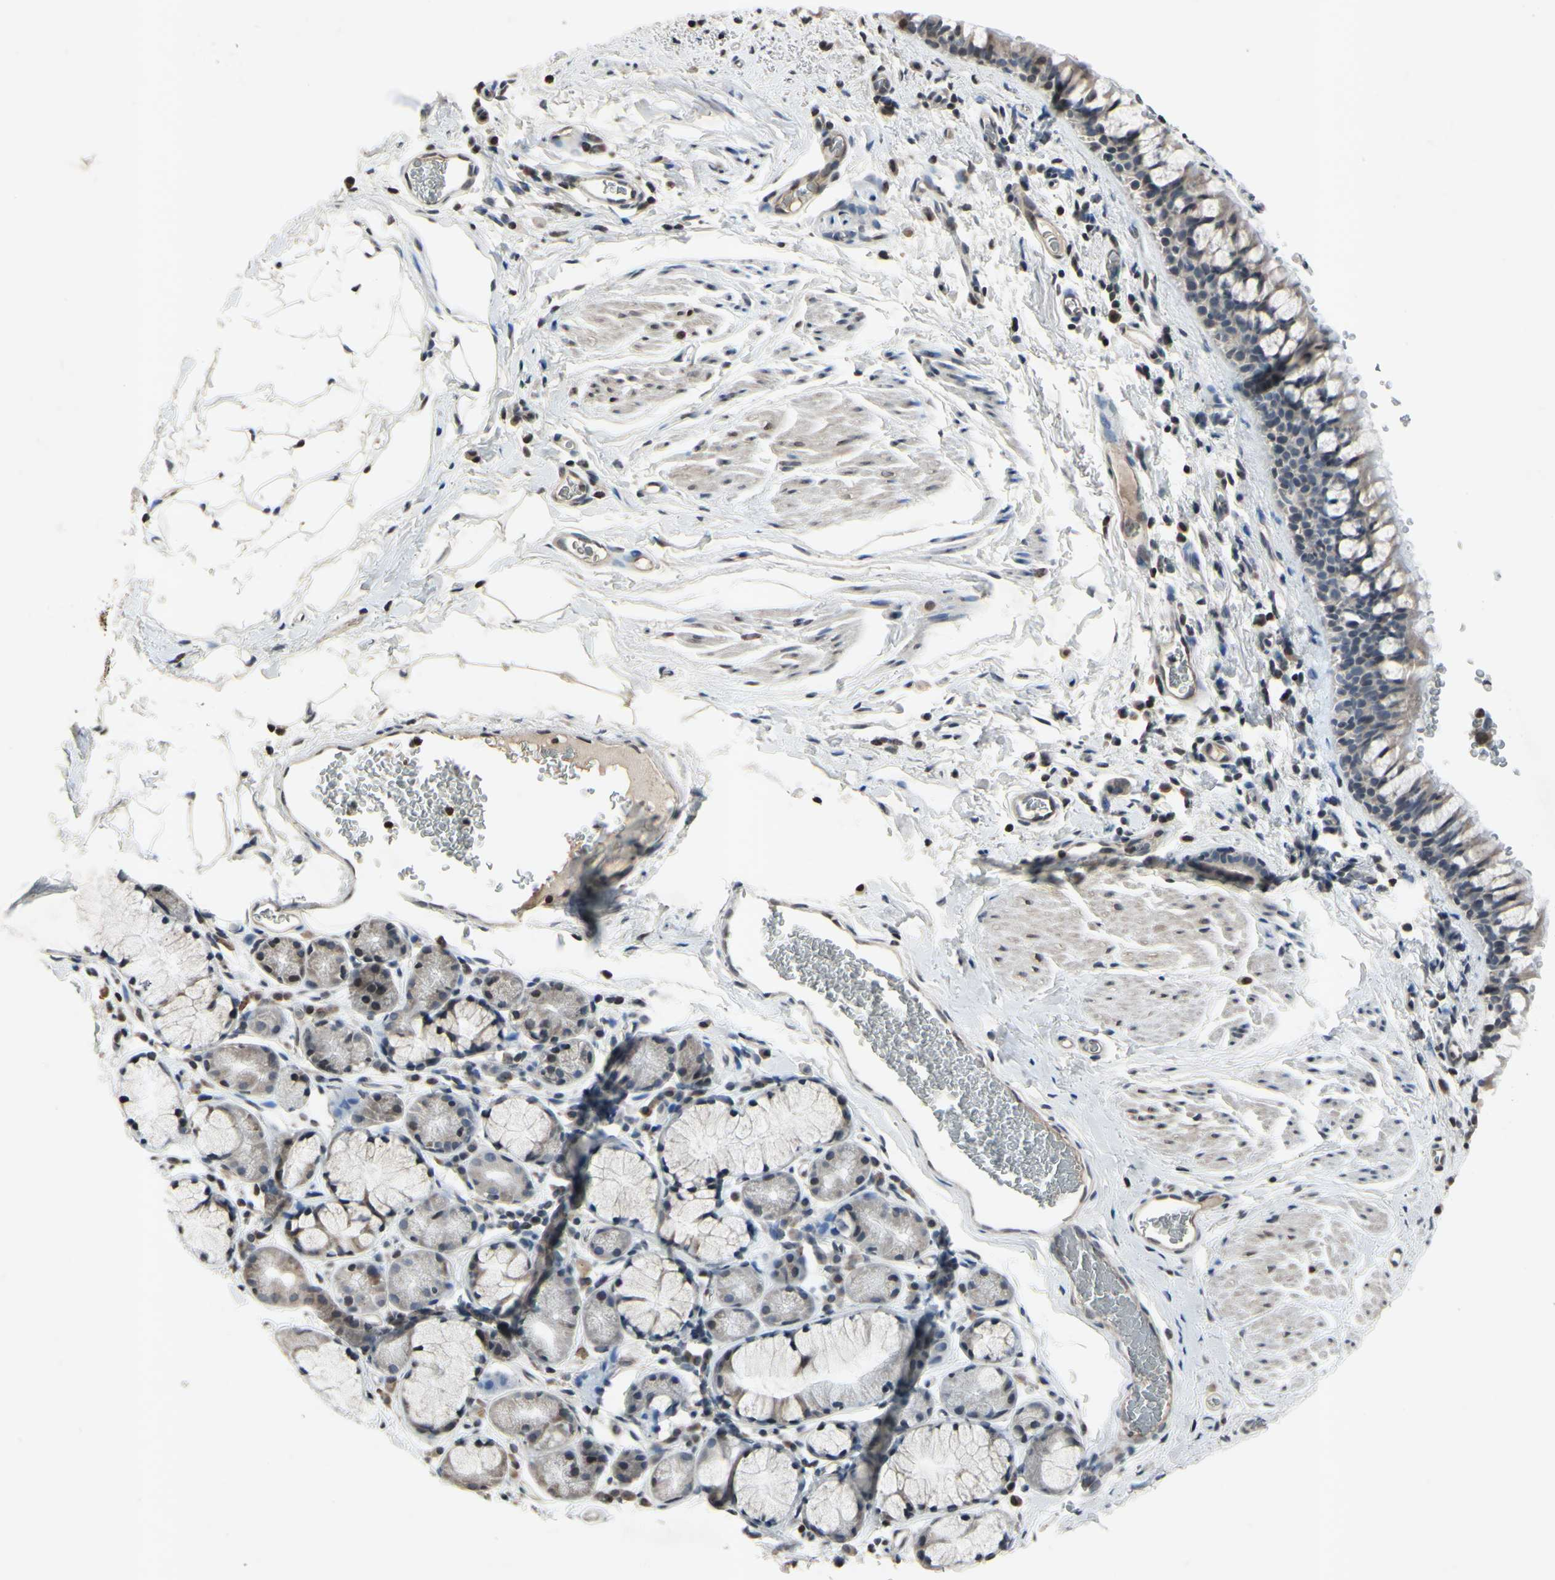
{"staining": {"intensity": "weak", "quantity": ">75%", "location": "cytoplasmic/membranous"}, "tissue": "bronchus", "cell_type": "Respiratory epithelial cells", "image_type": "normal", "snomed": [{"axis": "morphology", "description": "Normal tissue, NOS"}, {"axis": "morphology", "description": "Malignant melanoma, Metastatic site"}, {"axis": "topography", "description": "Bronchus"}, {"axis": "topography", "description": "Lung"}], "caption": "The photomicrograph demonstrates a brown stain indicating the presence of a protein in the cytoplasmic/membranous of respiratory epithelial cells in bronchus.", "gene": "ARG1", "patient": {"sex": "male", "age": 64}}